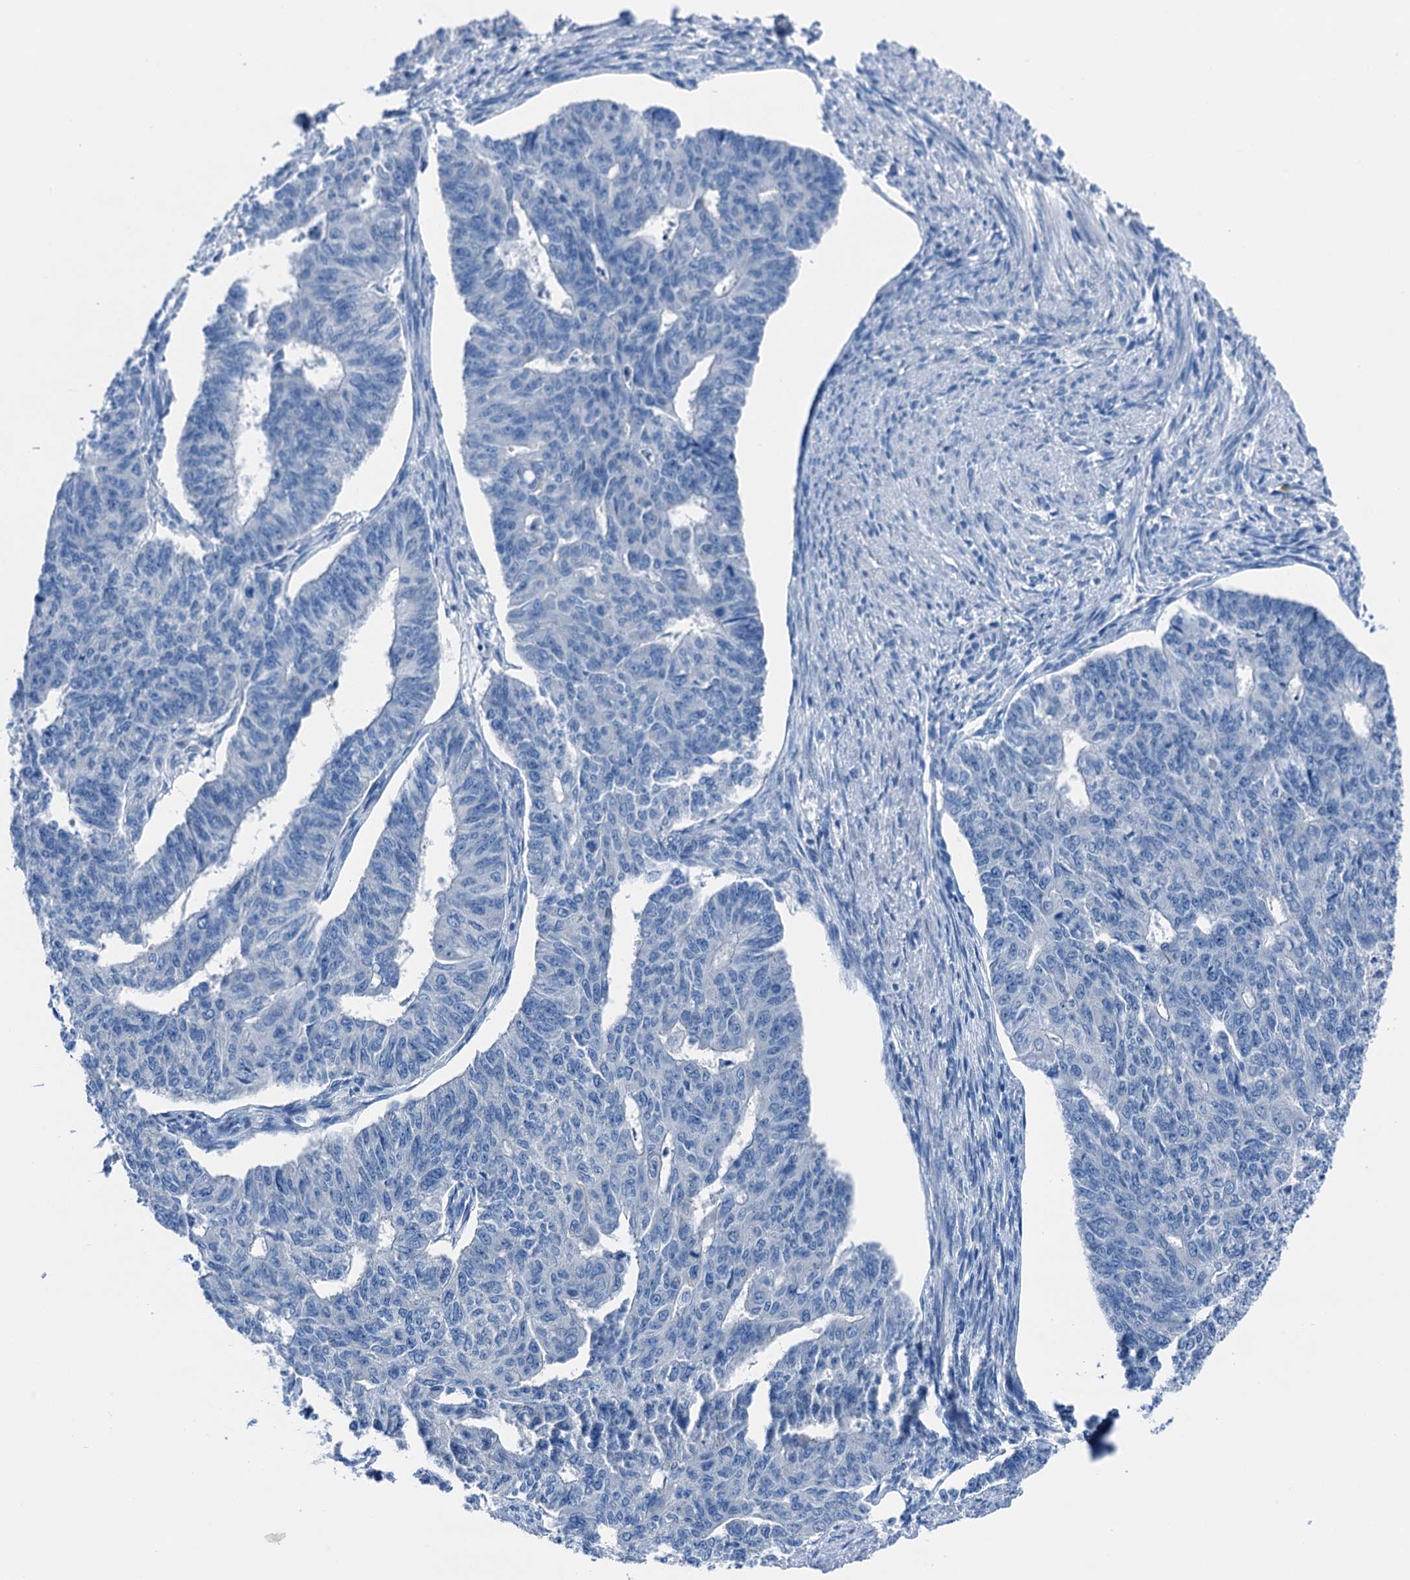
{"staining": {"intensity": "negative", "quantity": "none", "location": "none"}, "tissue": "endometrial cancer", "cell_type": "Tumor cells", "image_type": "cancer", "snomed": [{"axis": "morphology", "description": "Adenocarcinoma, NOS"}, {"axis": "topography", "description": "Endometrium"}], "caption": "Adenocarcinoma (endometrial) was stained to show a protein in brown. There is no significant positivity in tumor cells.", "gene": "CBLN3", "patient": {"sex": "female", "age": 32}}